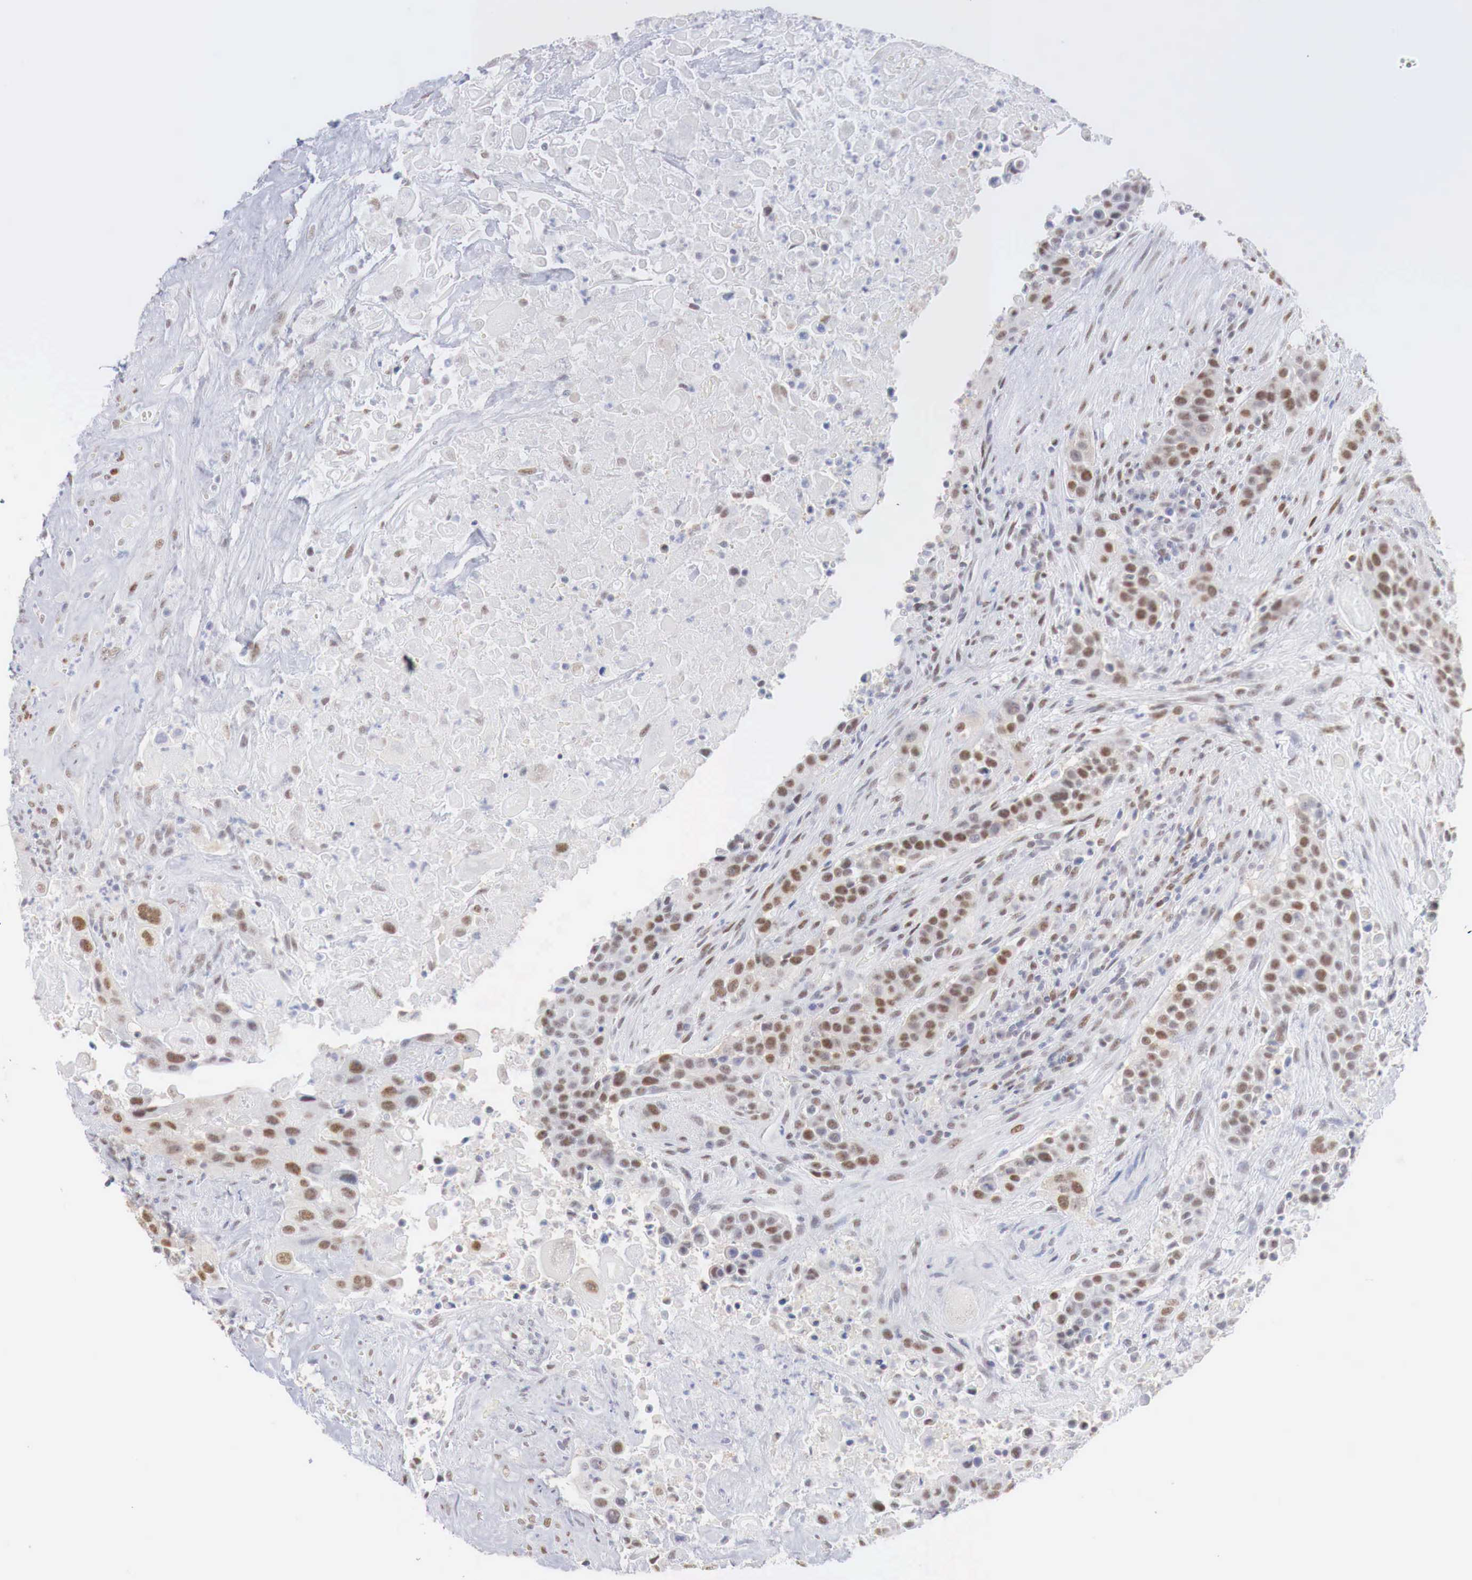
{"staining": {"intensity": "moderate", "quantity": ">75%", "location": "cytoplasmic/membranous"}, "tissue": "urothelial cancer", "cell_type": "Tumor cells", "image_type": "cancer", "snomed": [{"axis": "morphology", "description": "Urothelial carcinoma, High grade"}, {"axis": "topography", "description": "Urinary bladder"}], "caption": "Urothelial cancer was stained to show a protein in brown. There is medium levels of moderate cytoplasmic/membranous expression in approximately >75% of tumor cells.", "gene": "FOXP2", "patient": {"sex": "male", "age": 74}}